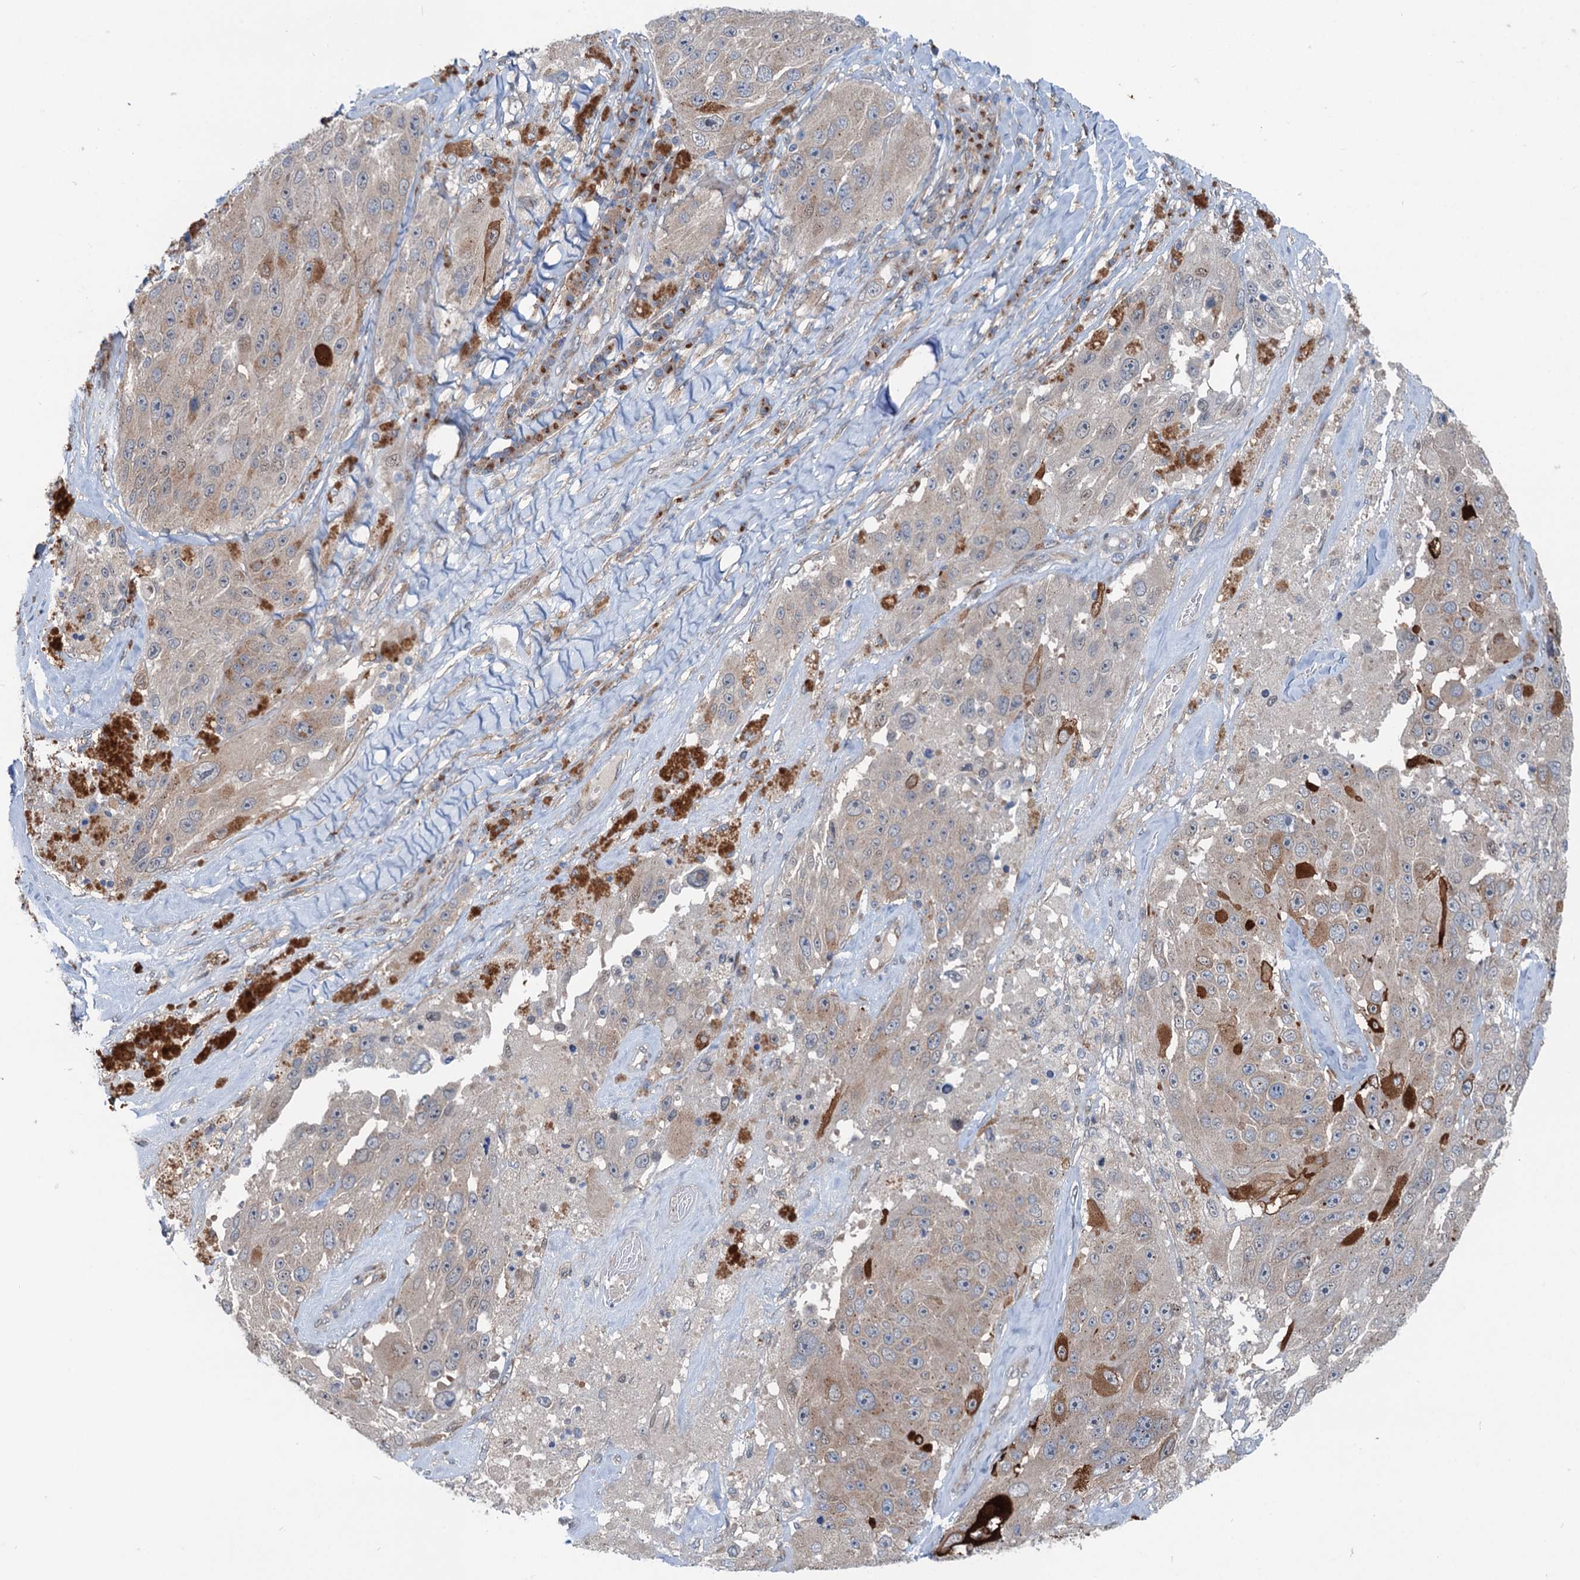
{"staining": {"intensity": "moderate", "quantity": "<25%", "location": "cytoplasmic/membranous"}, "tissue": "melanoma", "cell_type": "Tumor cells", "image_type": "cancer", "snomed": [{"axis": "morphology", "description": "Malignant melanoma, Metastatic site"}, {"axis": "topography", "description": "Lymph node"}], "caption": "Tumor cells display moderate cytoplasmic/membranous staining in approximately <25% of cells in melanoma. The protein of interest is stained brown, and the nuclei are stained in blue (DAB IHC with brightfield microscopy, high magnification).", "gene": "DYNC2I2", "patient": {"sex": "male", "age": 62}}